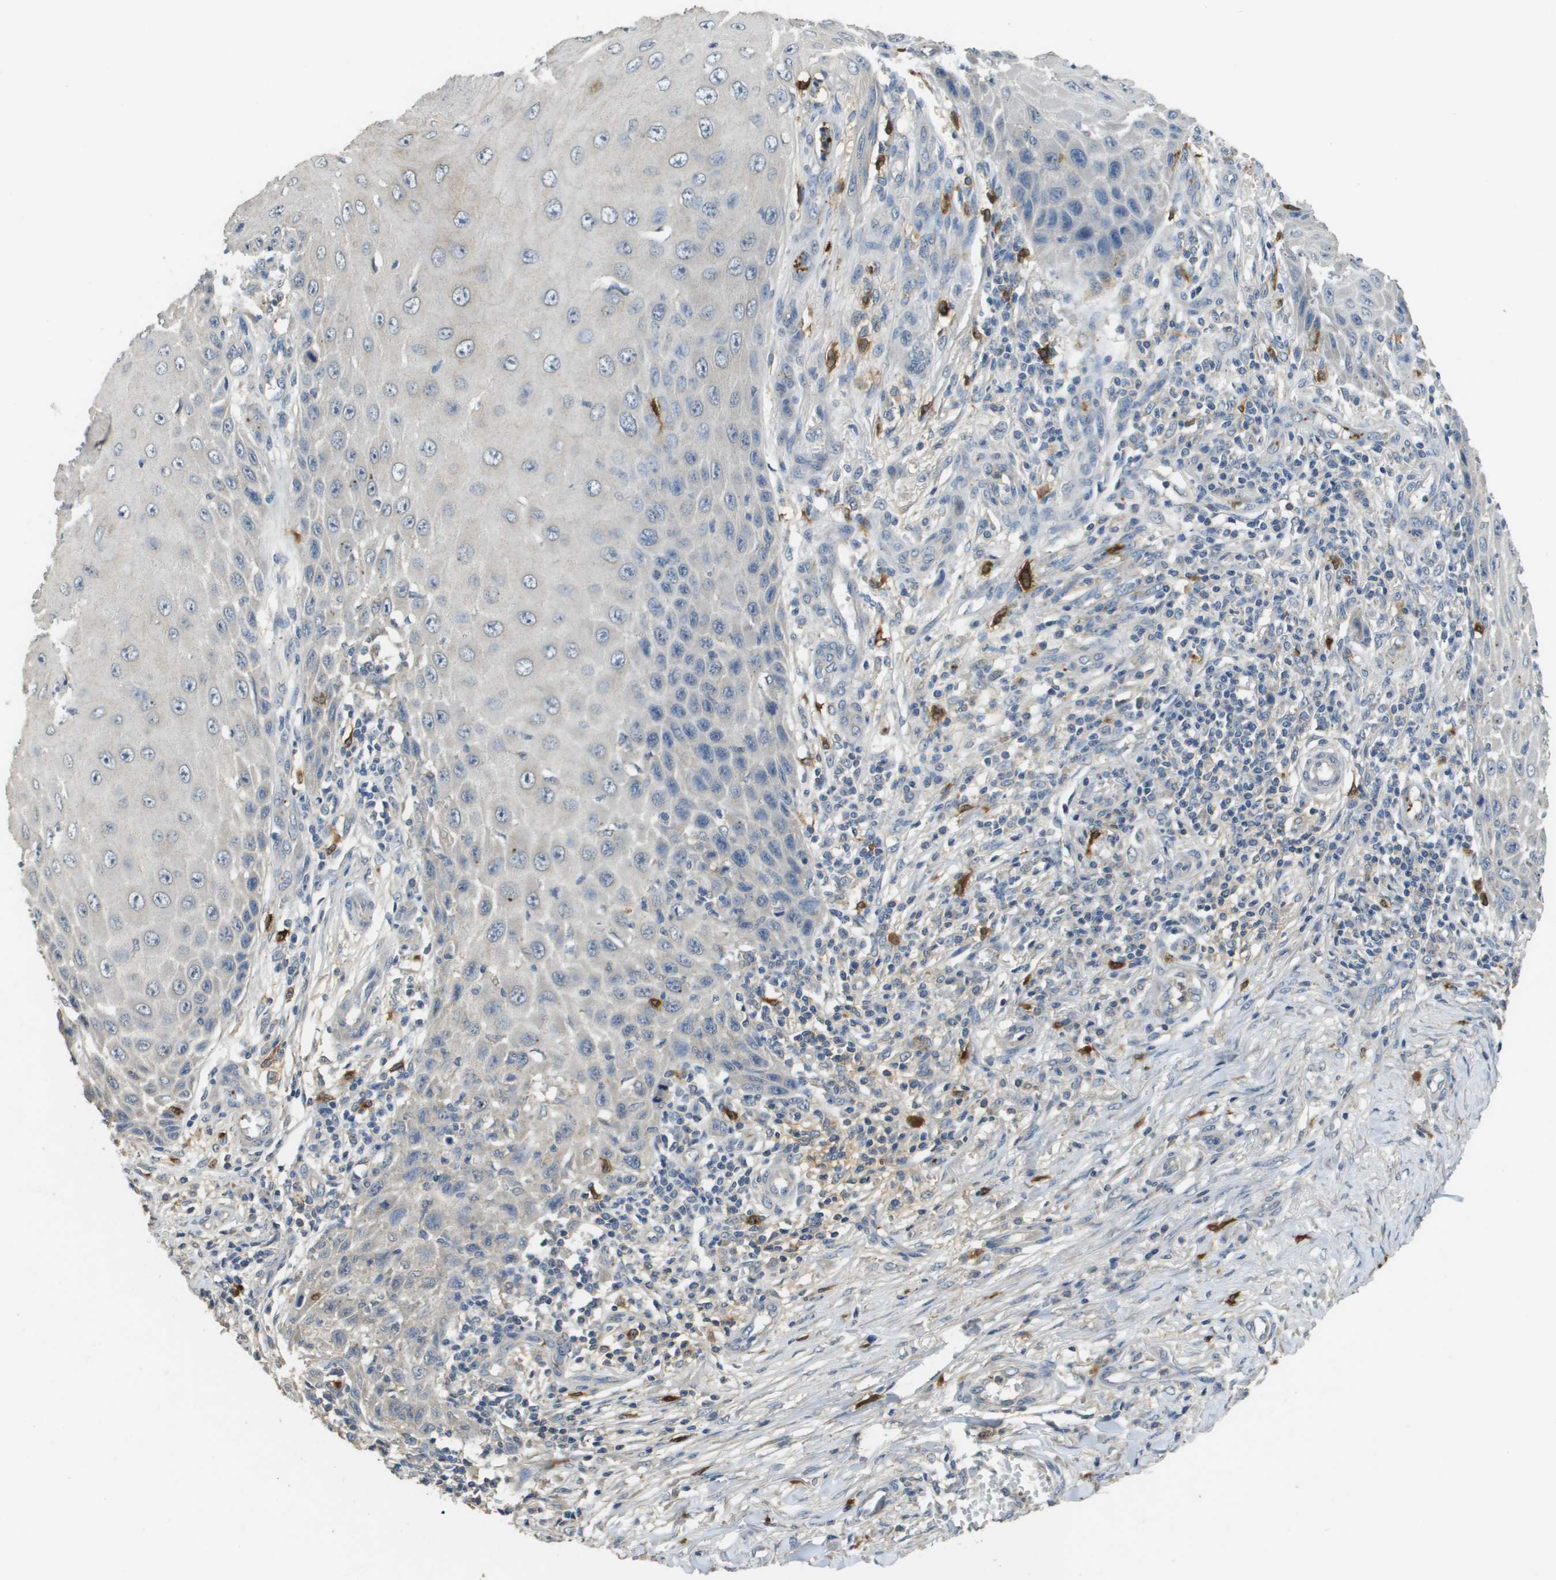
{"staining": {"intensity": "negative", "quantity": "none", "location": "none"}, "tissue": "skin cancer", "cell_type": "Tumor cells", "image_type": "cancer", "snomed": [{"axis": "morphology", "description": "Squamous cell carcinoma, NOS"}, {"axis": "topography", "description": "Skin"}], "caption": "Immunohistochemistry (IHC) of human skin squamous cell carcinoma reveals no expression in tumor cells. The staining was performed using DAB (3,3'-diaminobenzidine) to visualize the protein expression in brown, while the nuclei were stained in blue with hematoxylin (Magnification: 20x).", "gene": "RAB27B", "patient": {"sex": "female", "age": 73}}